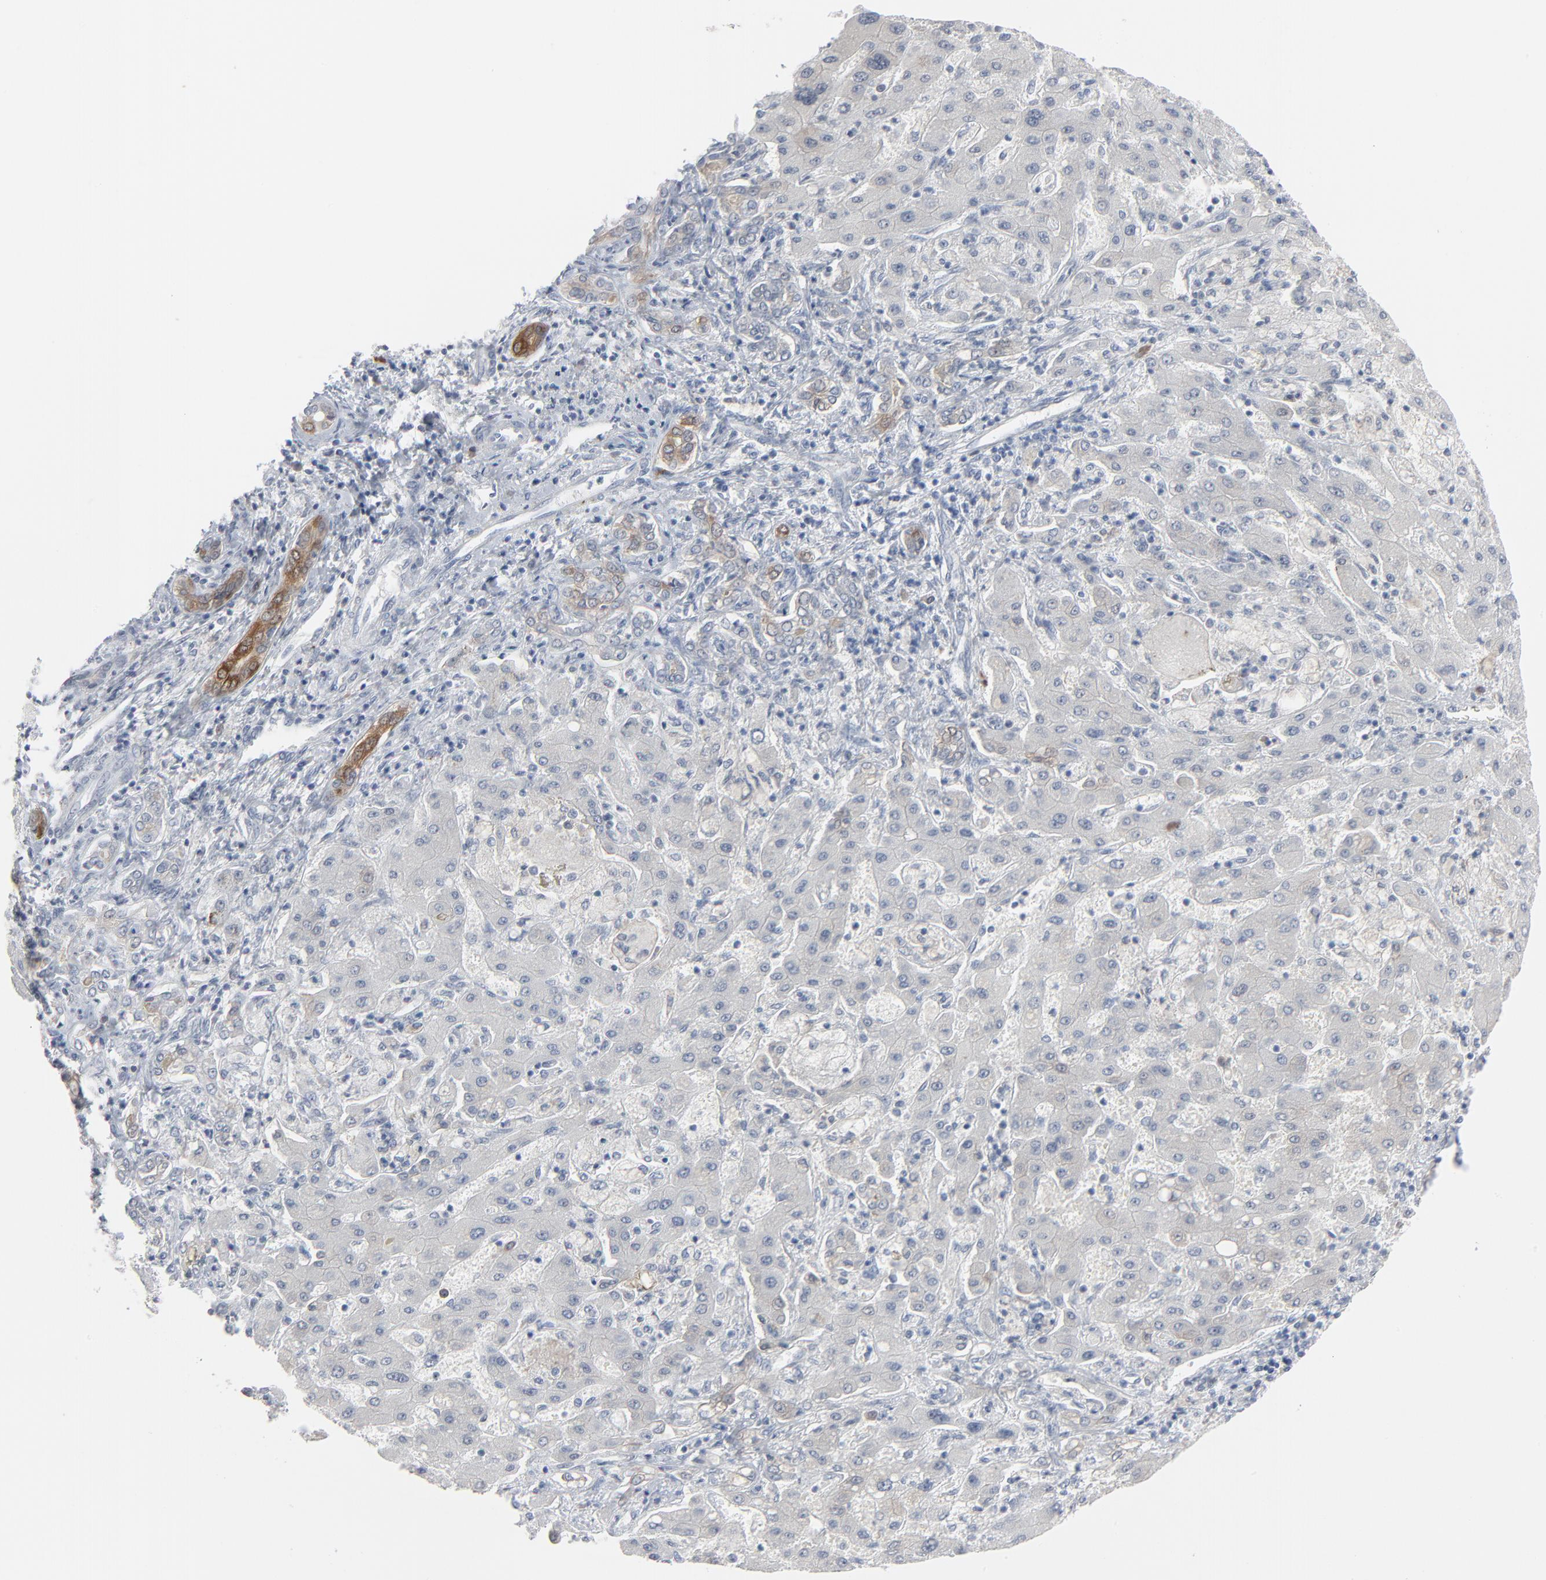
{"staining": {"intensity": "weak", "quantity": "<25%", "location": "cytoplasmic/membranous"}, "tissue": "liver cancer", "cell_type": "Tumor cells", "image_type": "cancer", "snomed": [{"axis": "morphology", "description": "Cholangiocarcinoma"}, {"axis": "topography", "description": "Liver"}], "caption": "Immunohistochemistry of human cholangiocarcinoma (liver) shows no expression in tumor cells.", "gene": "PHGDH", "patient": {"sex": "male", "age": 50}}